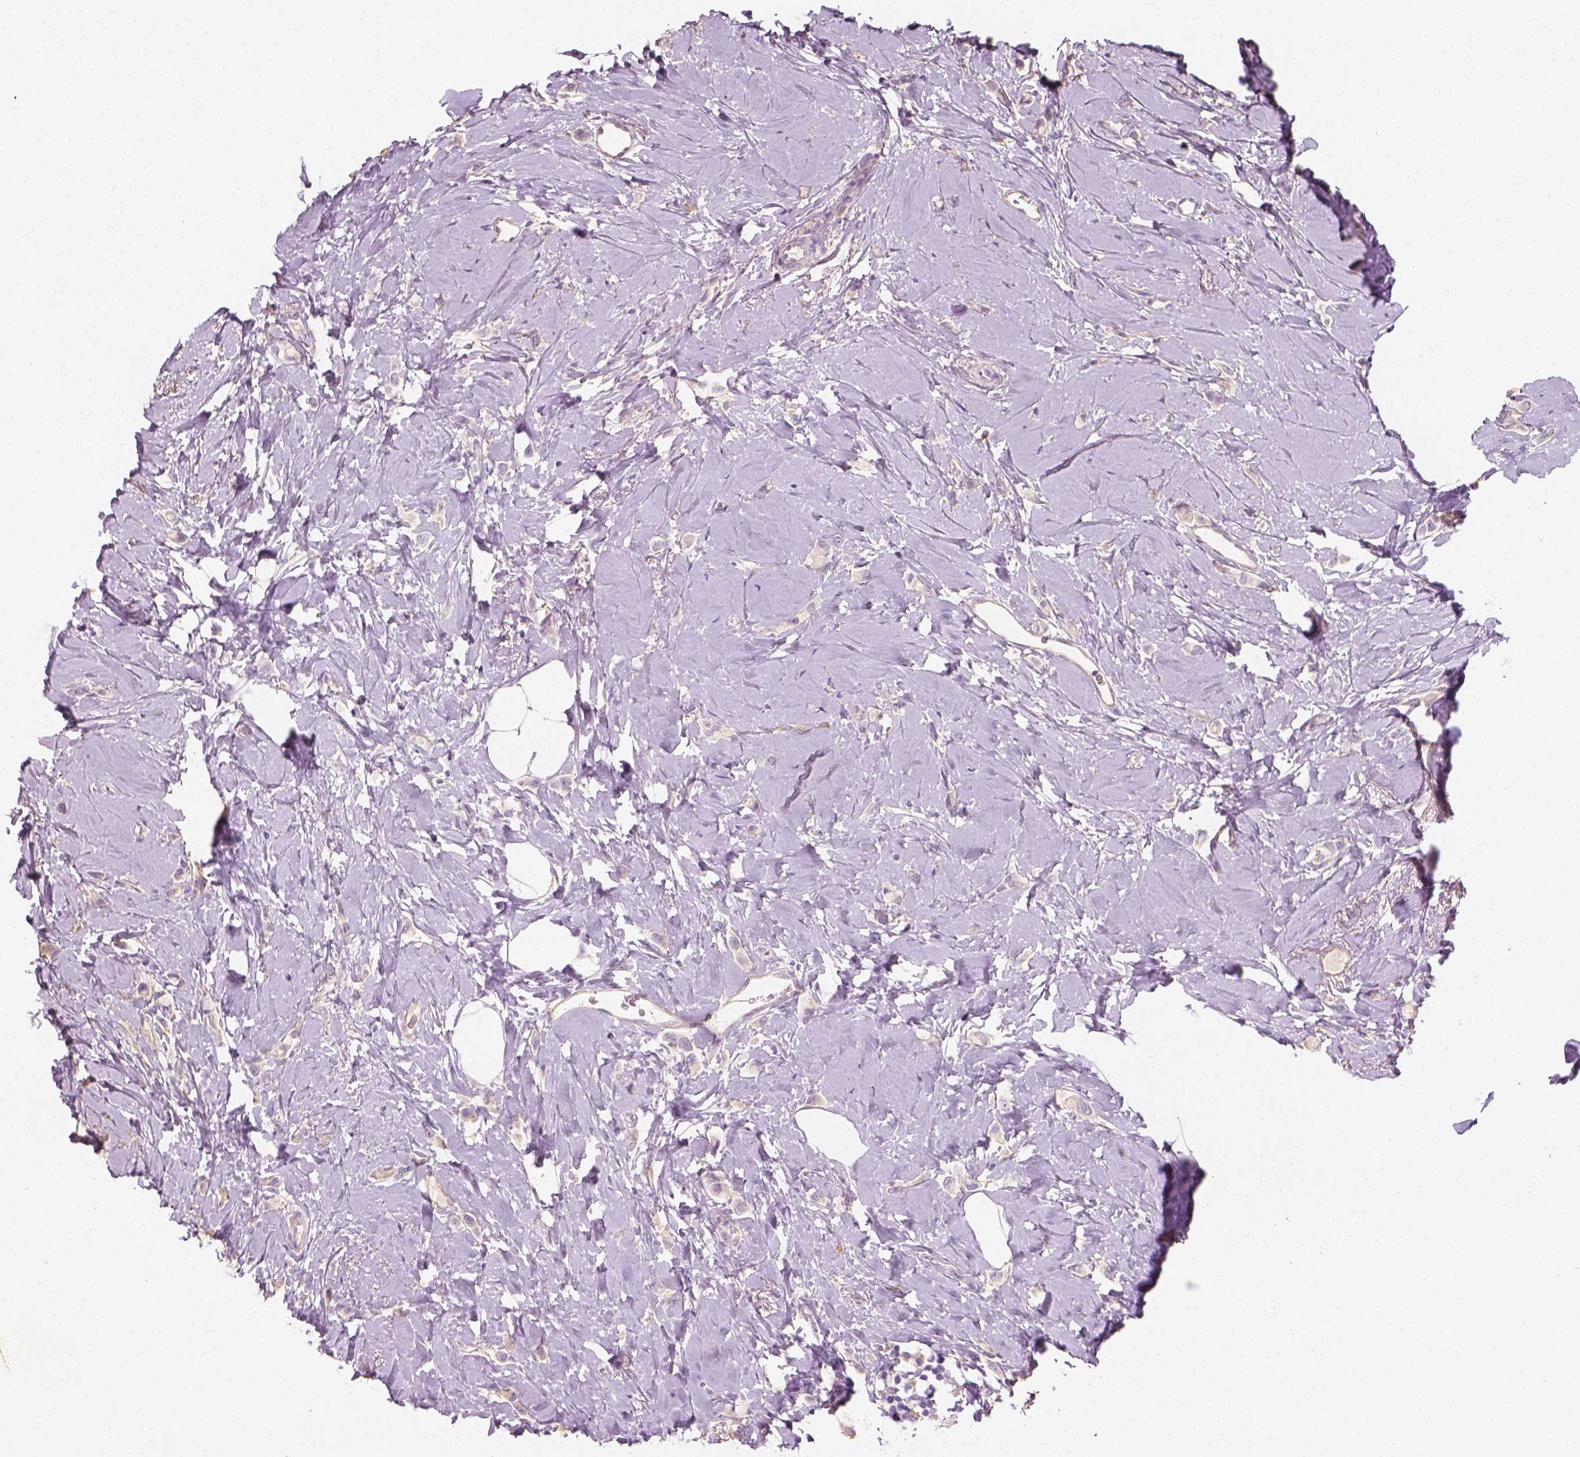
{"staining": {"intensity": "negative", "quantity": "none", "location": "none"}, "tissue": "breast cancer", "cell_type": "Tumor cells", "image_type": "cancer", "snomed": [{"axis": "morphology", "description": "Lobular carcinoma"}, {"axis": "topography", "description": "Breast"}], "caption": "Histopathology image shows no significant protein expression in tumor cells of breast lobular carcinoma.", "gene": "DHCR24", "patient": {"sex": "female", "age": 66}}